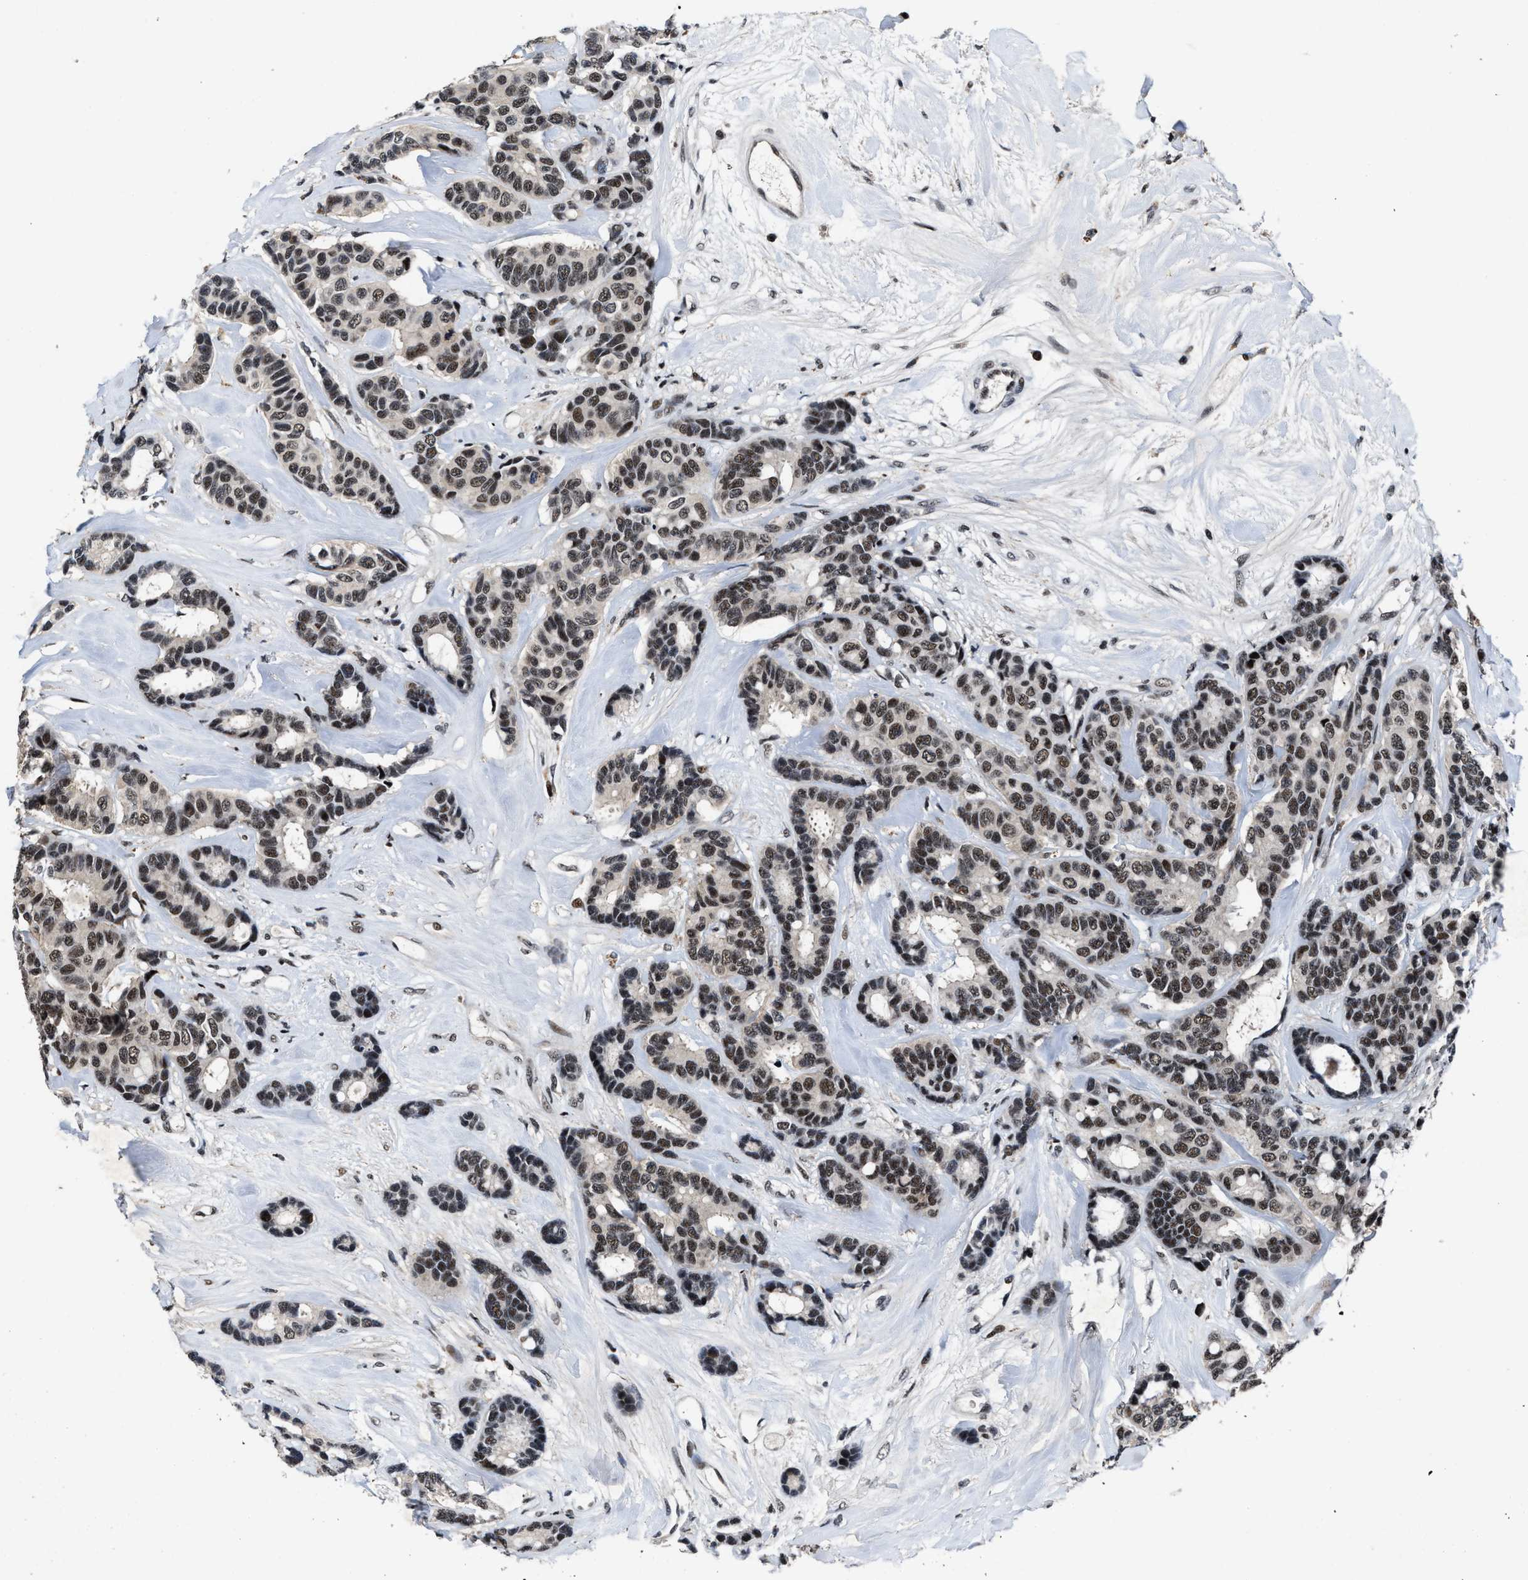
{"staining": {"intensity": "moderate", "quantity": ">75%", "location": "nuclear"}, "tissue": "breast cancer", "cell_type": "Tumor cells", "image_type": "cancer", "snomed": [{"axis": "morphology", "description": "Duct carcinoma"}, {"axis": "topography", "description": "Breast"}], "caption": "Moderate nuclear expression for a protein is present in about >75% of tumor cells of breast cancer (infiltrating ductal carcinoma) using IHC.", "gene": "ZNF233", "patient": {"sex": "female", "age": 87}}